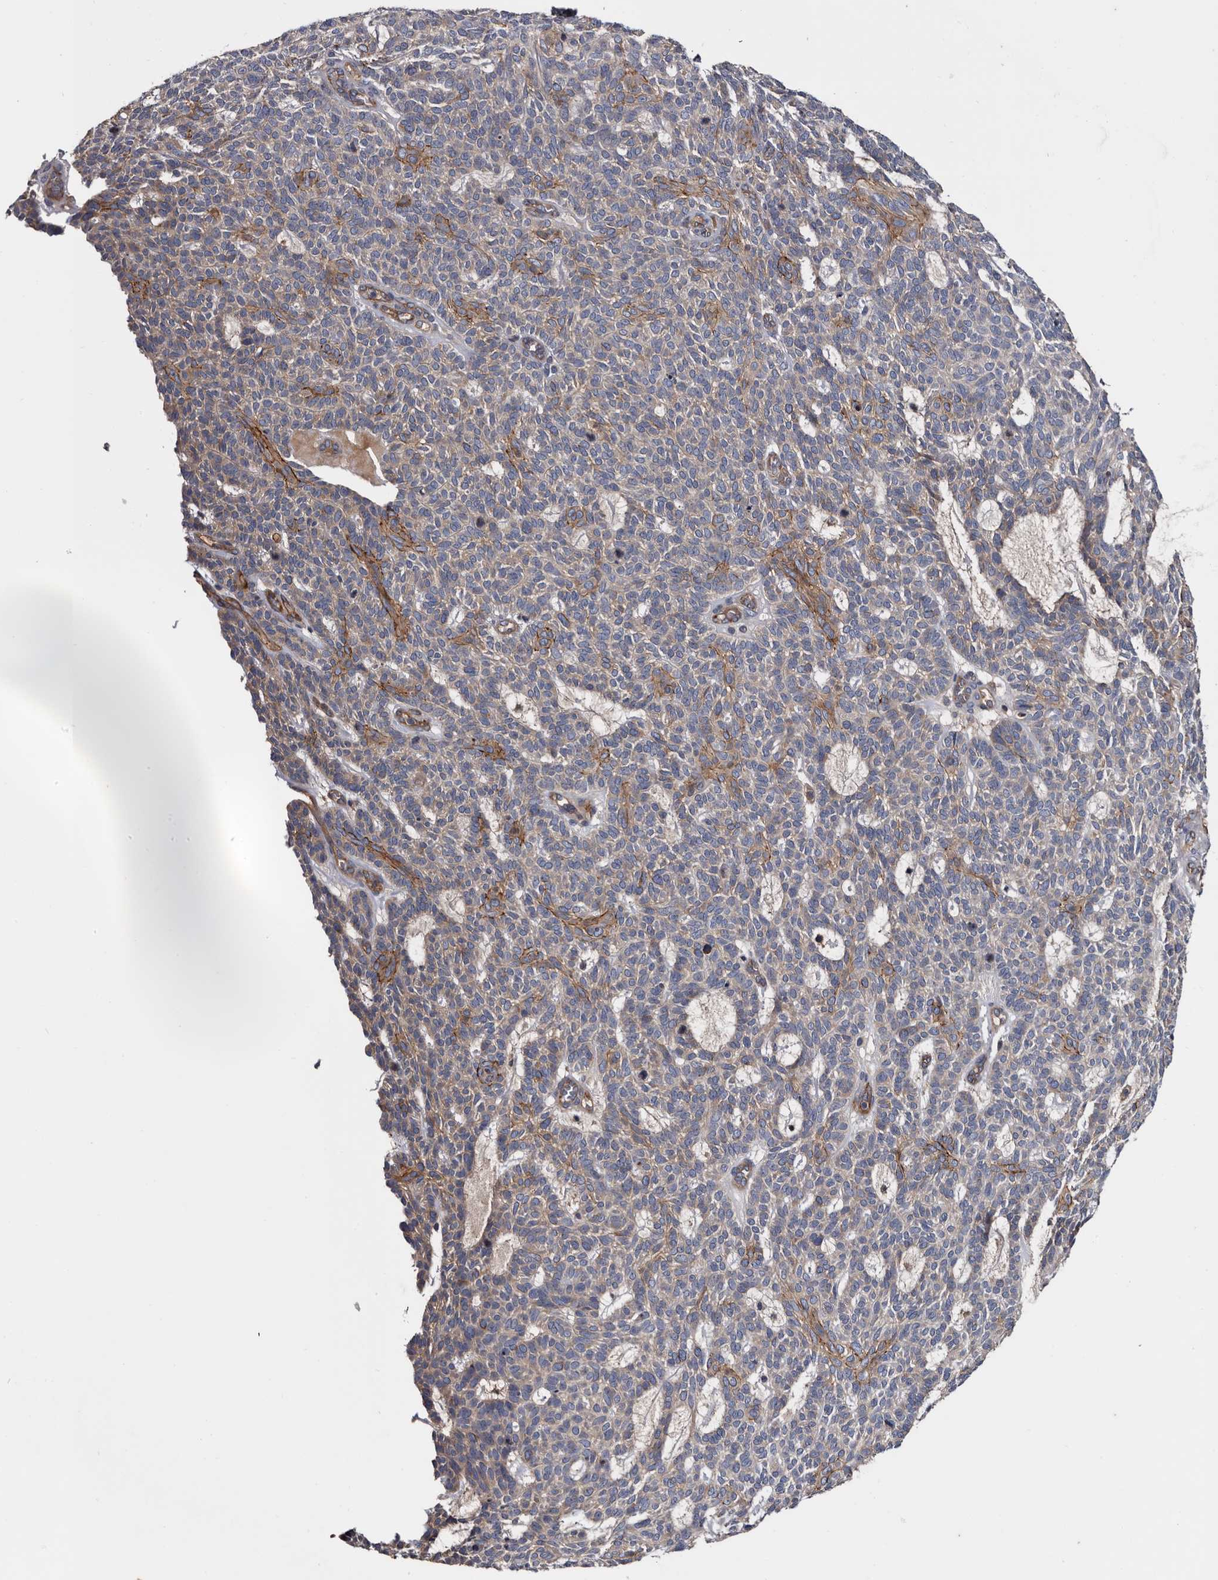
{"staining": {"intensity": "moderate", "quantity": "25%-75%", "location": "cytoplasmic/membranous"}, "tissue": "skin cancer", "cell_type": "Tumor cells", "image_type": "cancer", "snomed": [{"axis": "morphology", "description": "Squamous cell carcinoma, NOS"}, {"axis": "topography", "description": "Skin"}], "caption": "Immunohistochemical staining of human skin cancer shows moderate cytoplasmic/membranous protein expression in approximately 25%-75% of tumor cells.", "gene": "TSPAN17", "patient": {"sex": "female", "age": 90}}